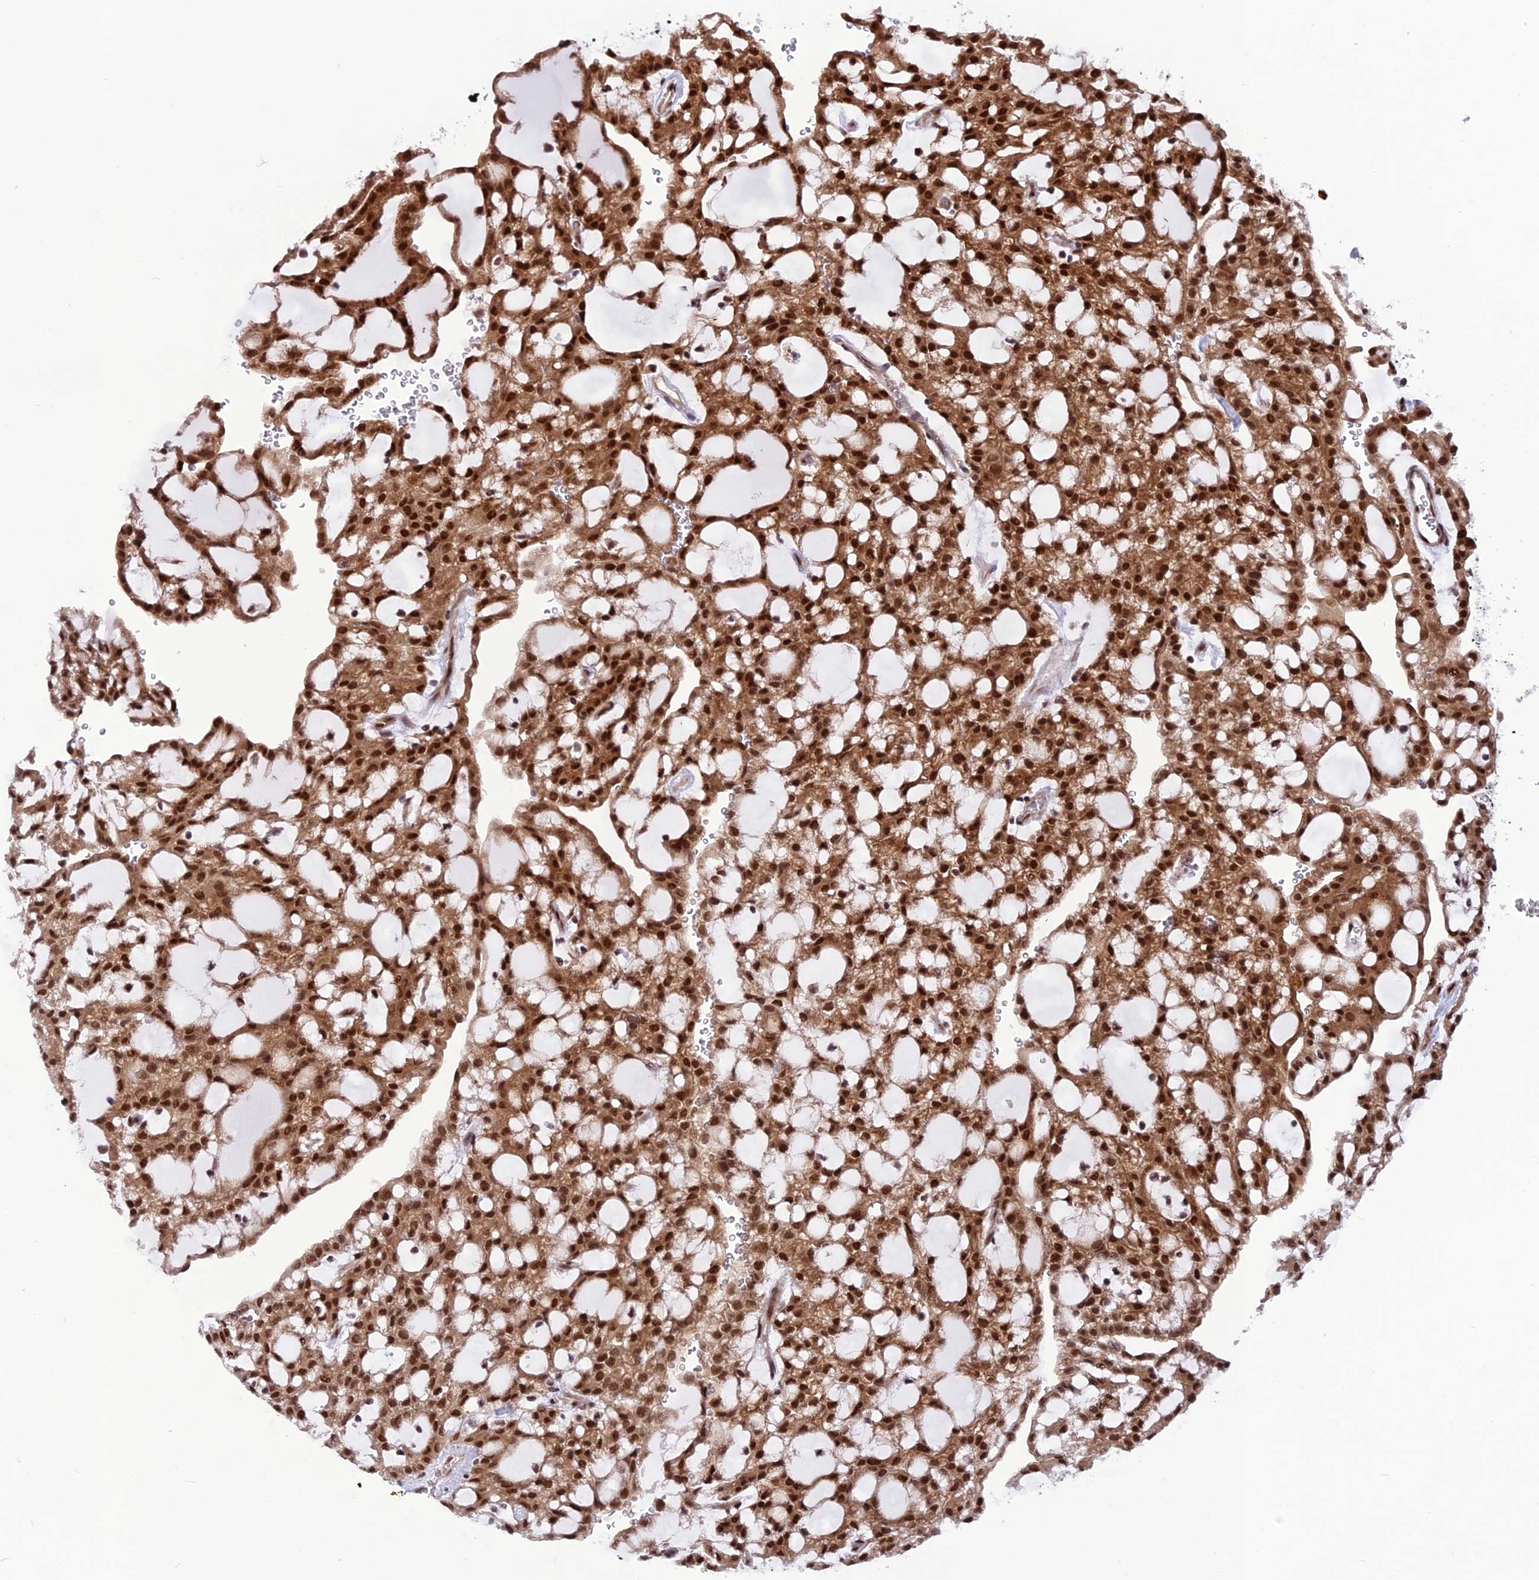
{"staining": {"intensity": "strong", "quantity": ">75%", "location": "cytoplasmic/membranous,nuclear"}, "tissue": "renal cancer", "cell_type": "Tumor cells", "image_type": "cancer", "snomed": [{"axis": "morphology", "description": "Adenocarcinoma, NOS"}, {"axis": "topography", "description": "Kidney"}], "caption": "There is high levels of strong cytoplasmic/membranous and nuclear positivity in tumor cells of renal cancer (adenocarcinoma), as demonstrated by immunohistochemical staining (brown color).", "gene": "RTRAF", "patient": {"sex": "male", "age": 63}}